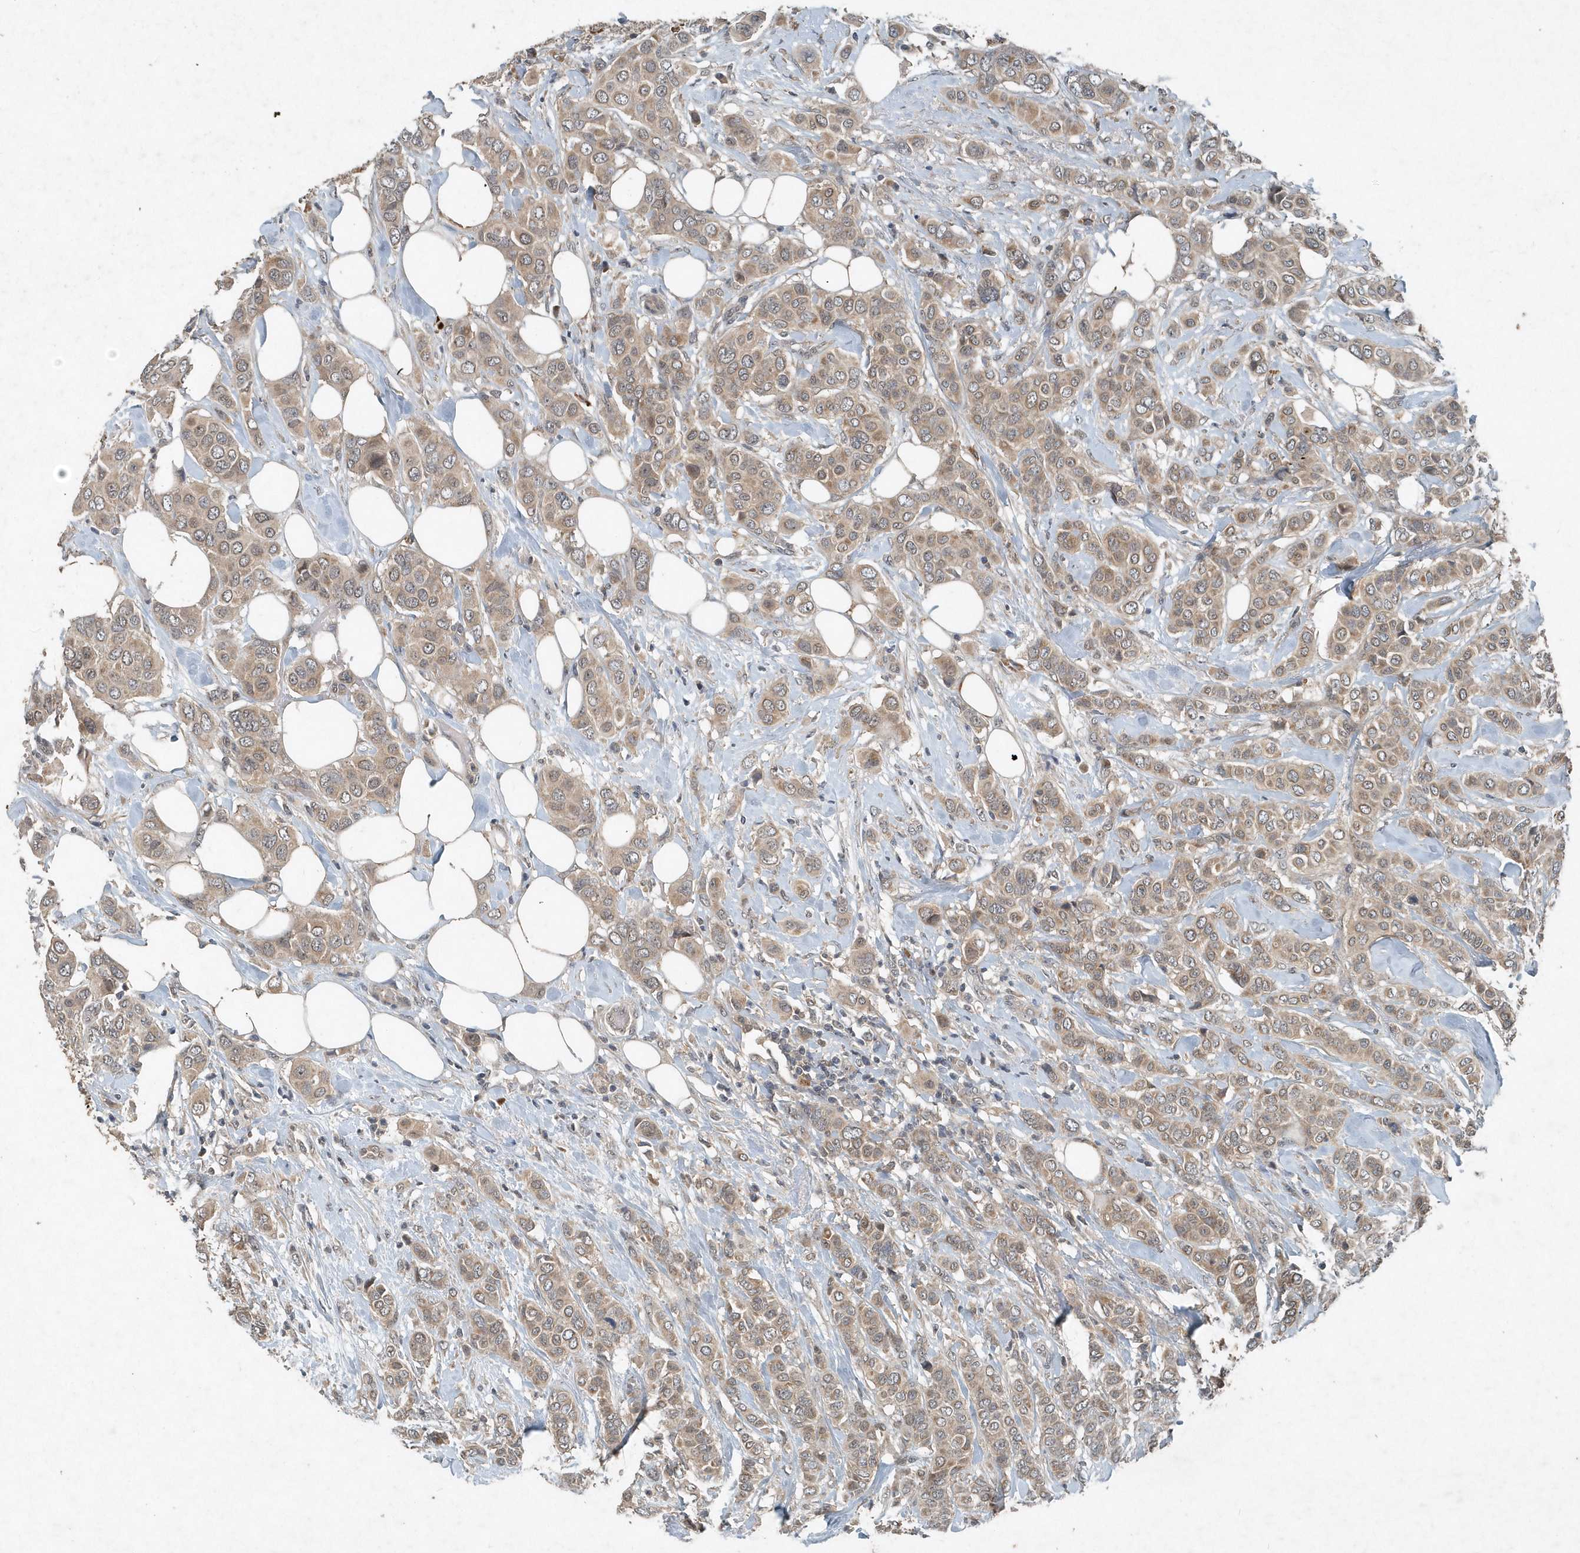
{"staining": {"intensity": "weak", "quantity": ">75%", "location": "cytoplasmic/membranous"}, "tissue": "breast cancer", "cell_type": "Tumor cells", "image_type": "cancer", "snomed": [{"axis": "morphology", "description": "Lobular carcinoma"}, {"axis": "topography", "description": "Breast"}], "caption": "This histopathology image shows IHC staining of breast cancer, with low weak cytoplasmic/membranous staining in about >75% of tumor cells.", "gene": "SCFD2", "patient": {"sex": "female", "age": 51}}